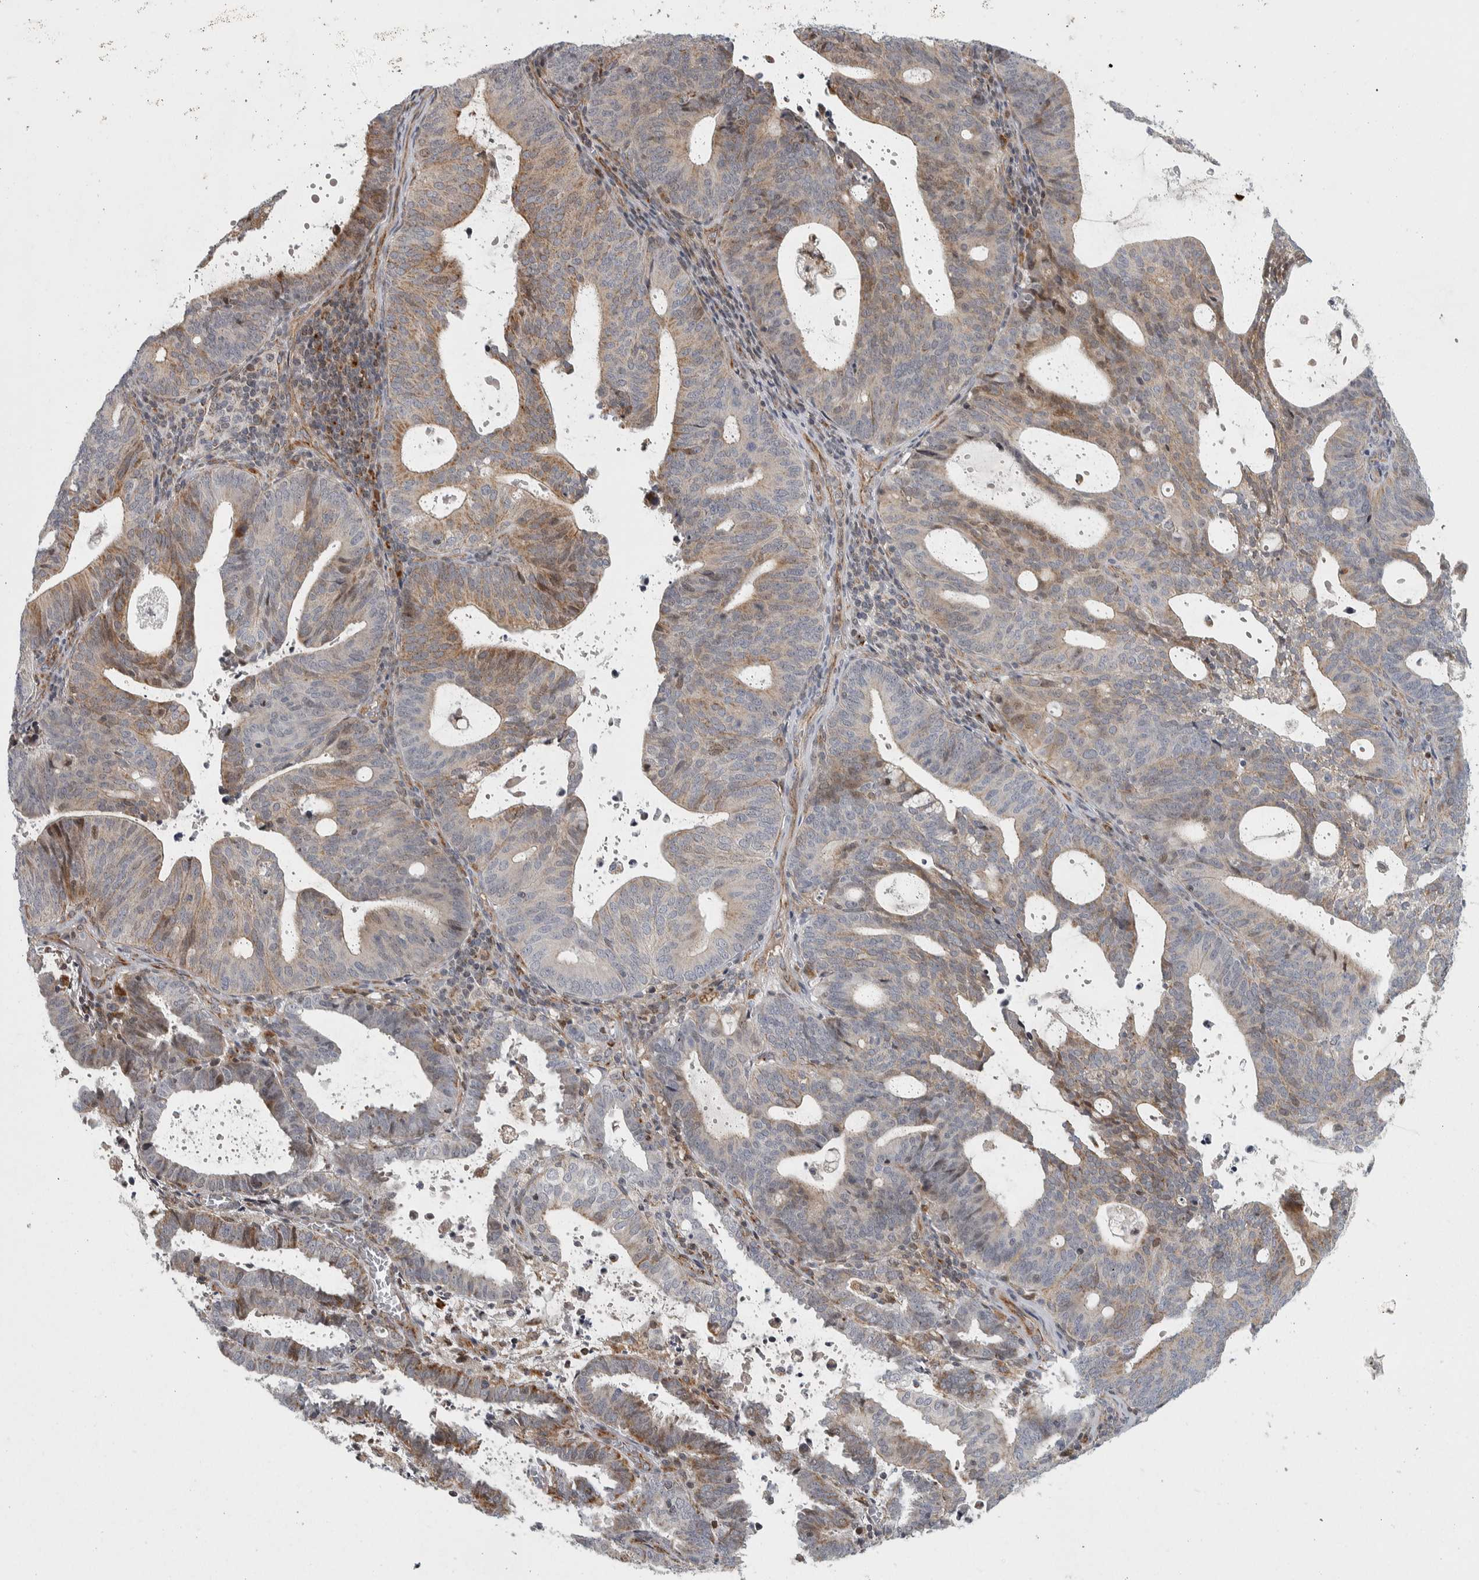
{"staining": {"intensity": "moderate", "quantity": "25%-75%", "location": "cytoplasmic/membranous"}, "tissue": "endometrial cancer", "cell_type": "Tumor cells", "image_type": "cancer", "snomed": [{"axis": "morphology", "description": "Adenocarcinoma, NOS"}, {"axis": "topography", "description": "Uterus"}], "caption": "A brown stain shows moderate cytoplasmic/membranous positivity of a protein in endometrial cancer tumor cells.", "gene": "AFP", "patient": {"sex": "female", "age": 83}}